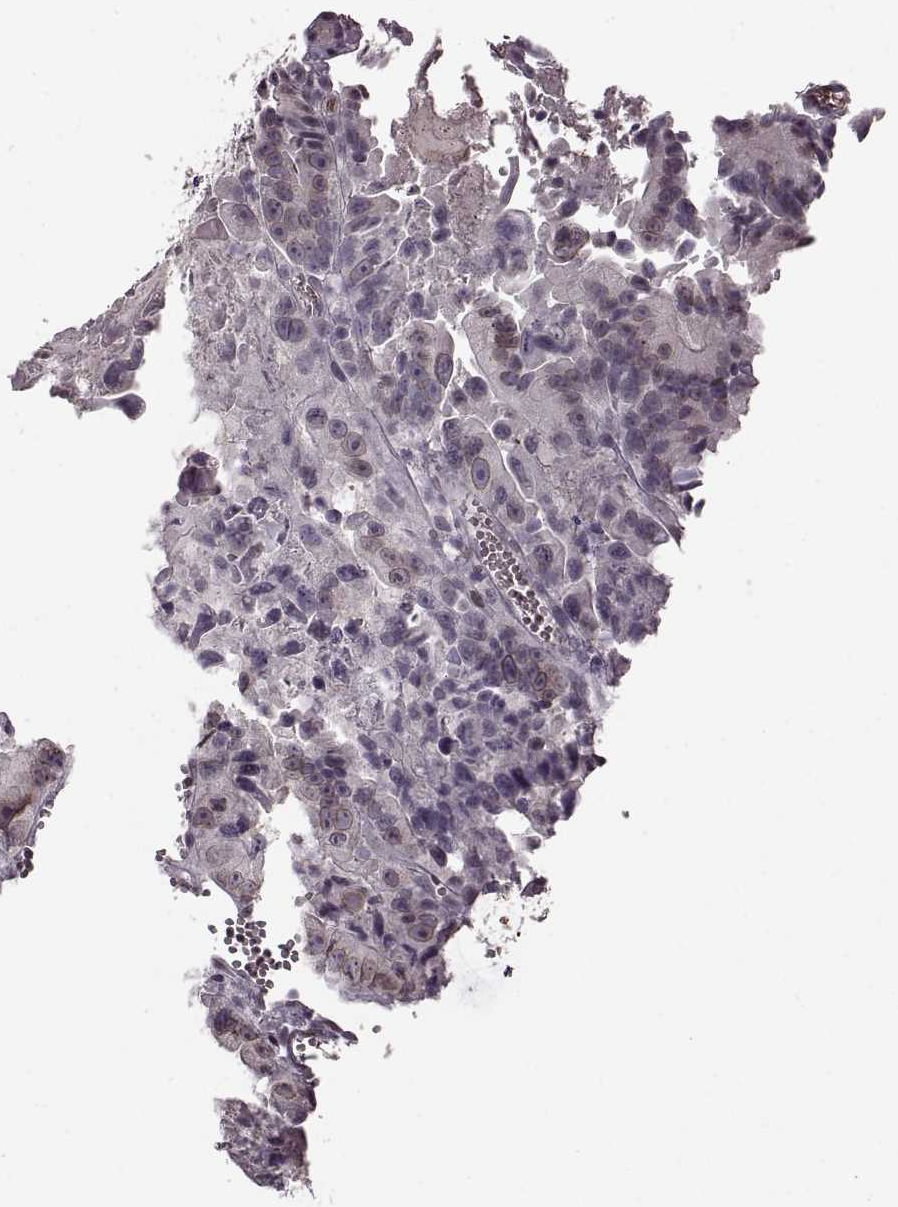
{"staining": {"intensity": "negative", "quantity": "none", "location": "none"}, "tissue": "colorectal cancer", "cell_type": "Tumor cells", "image_type": "cancer", "snomed": [{"axis": "morphology", "description": "Adenocarcinoma, NOS"}, {"axis": "topography", "description": "Colon"}], "caption": "The micrograph shows no significant staining in tumor cells of colorectal cancer (adenocarcinoma). The staining was performed using DAB (3,3'-diaminobenzidine) to visualize the protein expression in brown, while the nuclei were stained in blue with hematoxylin (Magnification: 20x).", "gene": "STX1B", "patient": {"sex": "female", "age": 86}}